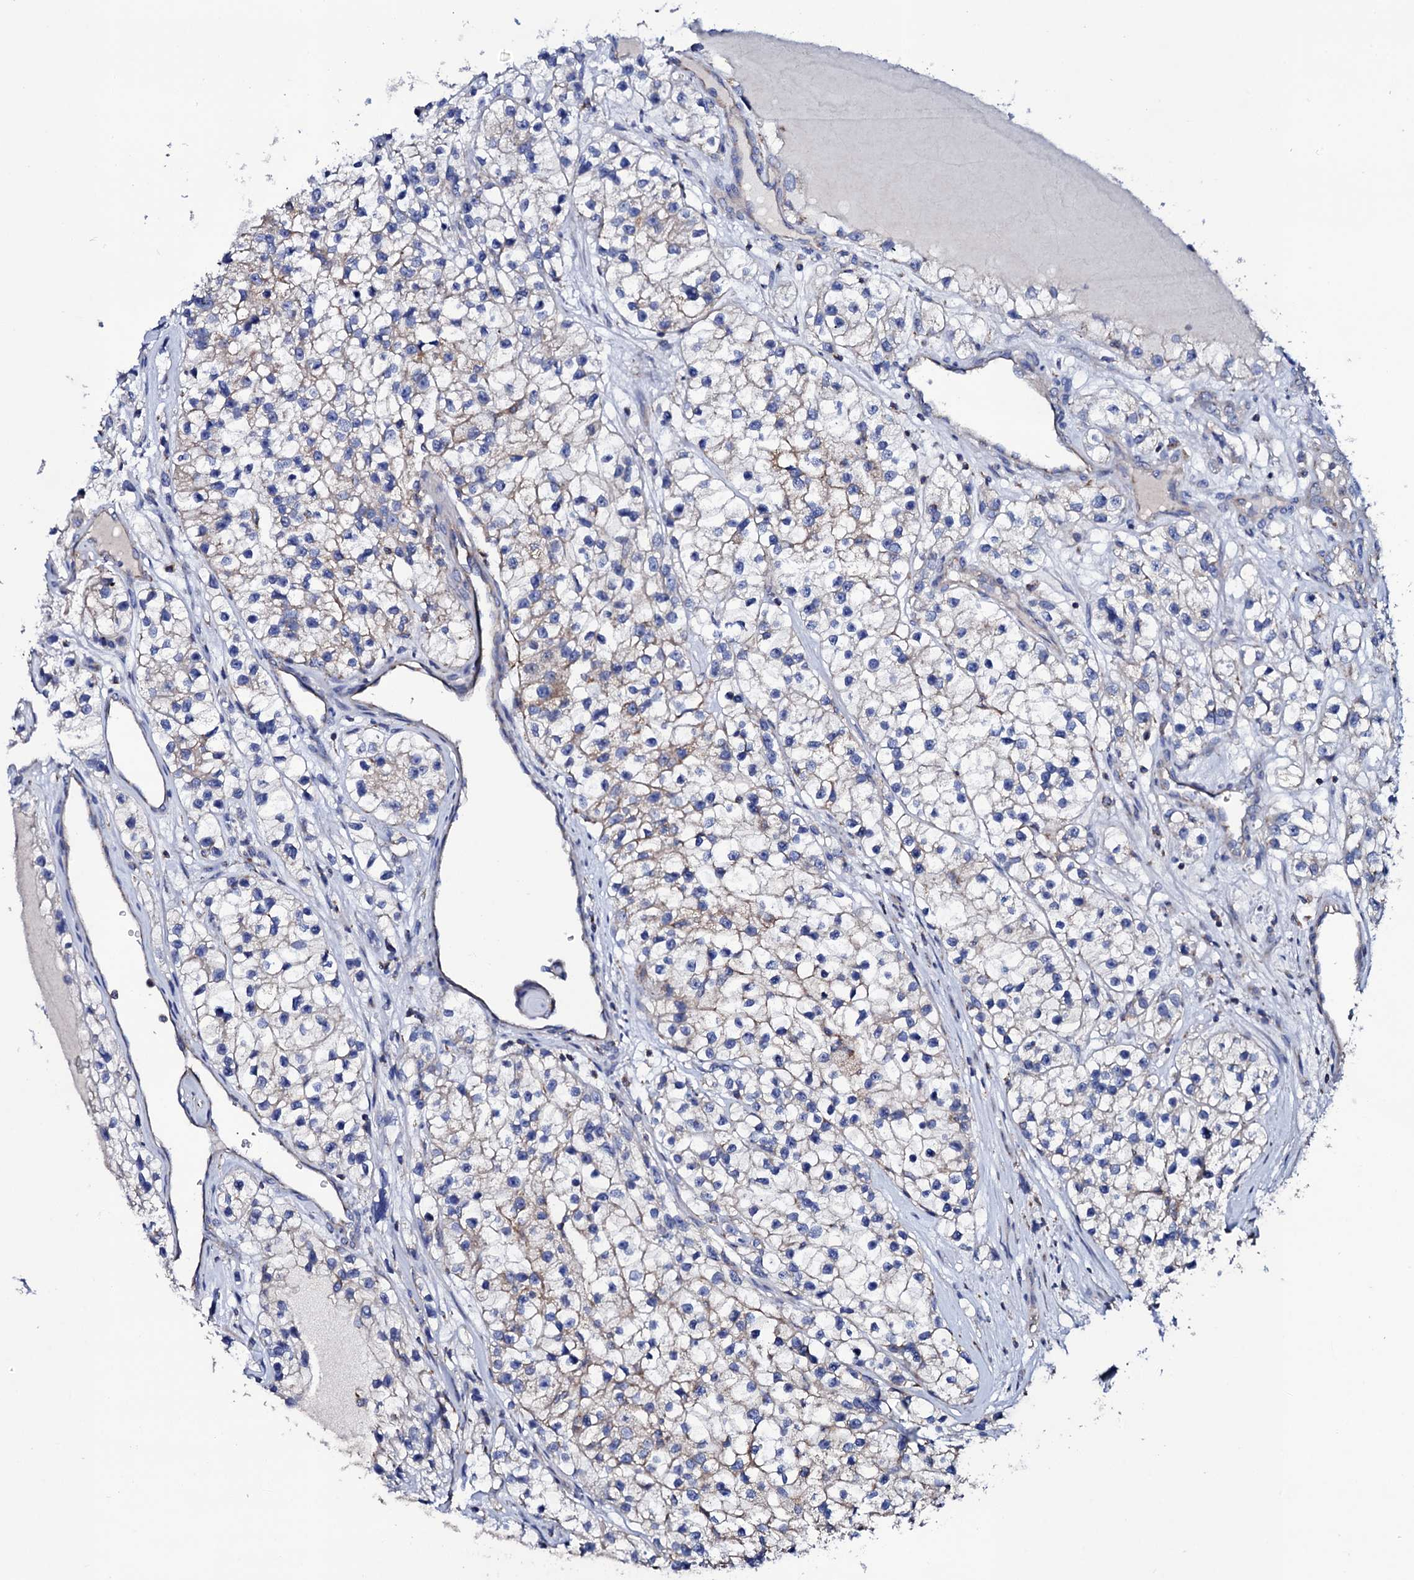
{"staining": {"intensity": "weak", "quantity": "<25%", "location": "cytoplasmic/membranous"}, "tissue": "renal cancer", "cell_type": "Tumor cells", "image_type": "cancer", "snomed": [{"axis": "morphology", "description": "Adenocarcinoma, NOS"}, {"axis": "topography", "description": "Kidney"}], "caption": "High magnification brightfield microscopy of adenocarcinoma (renal) stained with DAB (brown) and counterstained with hematoxylin (blue): tumor cells show no significant staining.", "gene": "TCAF2", "patient": {"sex": "female", "age": 57}}